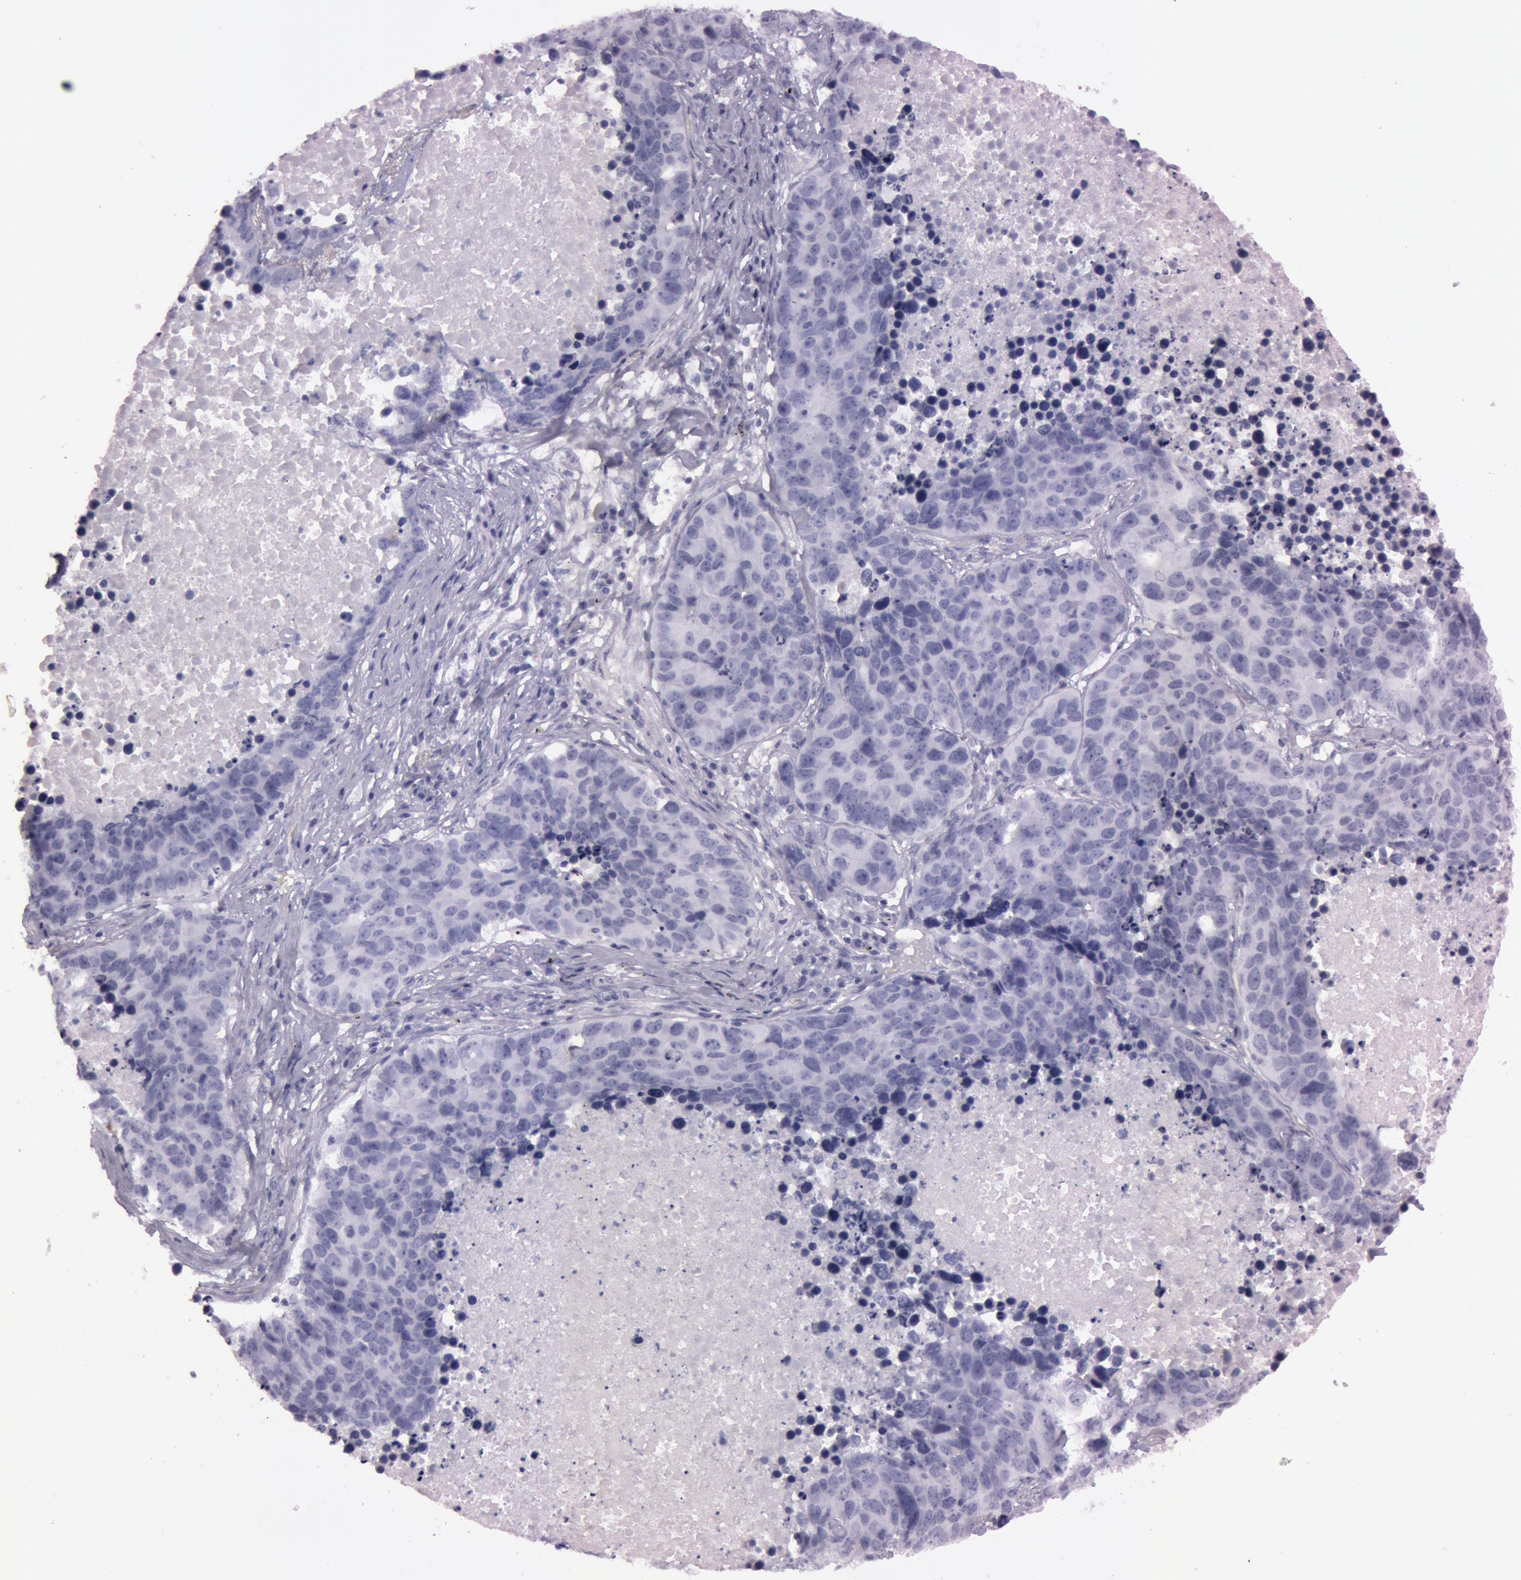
{"staining": {"intensity": "negative", "quantity": "none", "location": "none"}, "tissue": "lung cancer", "cell_type": "Tumor cells", "image_type": "cancer", "snomed": [{"axis": "morphology", "description": "Carcinoid, malignant, NOS"}, {"axis": "topography", "description": "Lung"}], "caption": "Tumor cells show no significant protein staining in carcinoid (malignant) (lung). (DAB immunohistochemistry visualized using brightfield microscopy, high magnification).", "gene": "S100A7", "patient": {"sex": "male", "age": 60}}